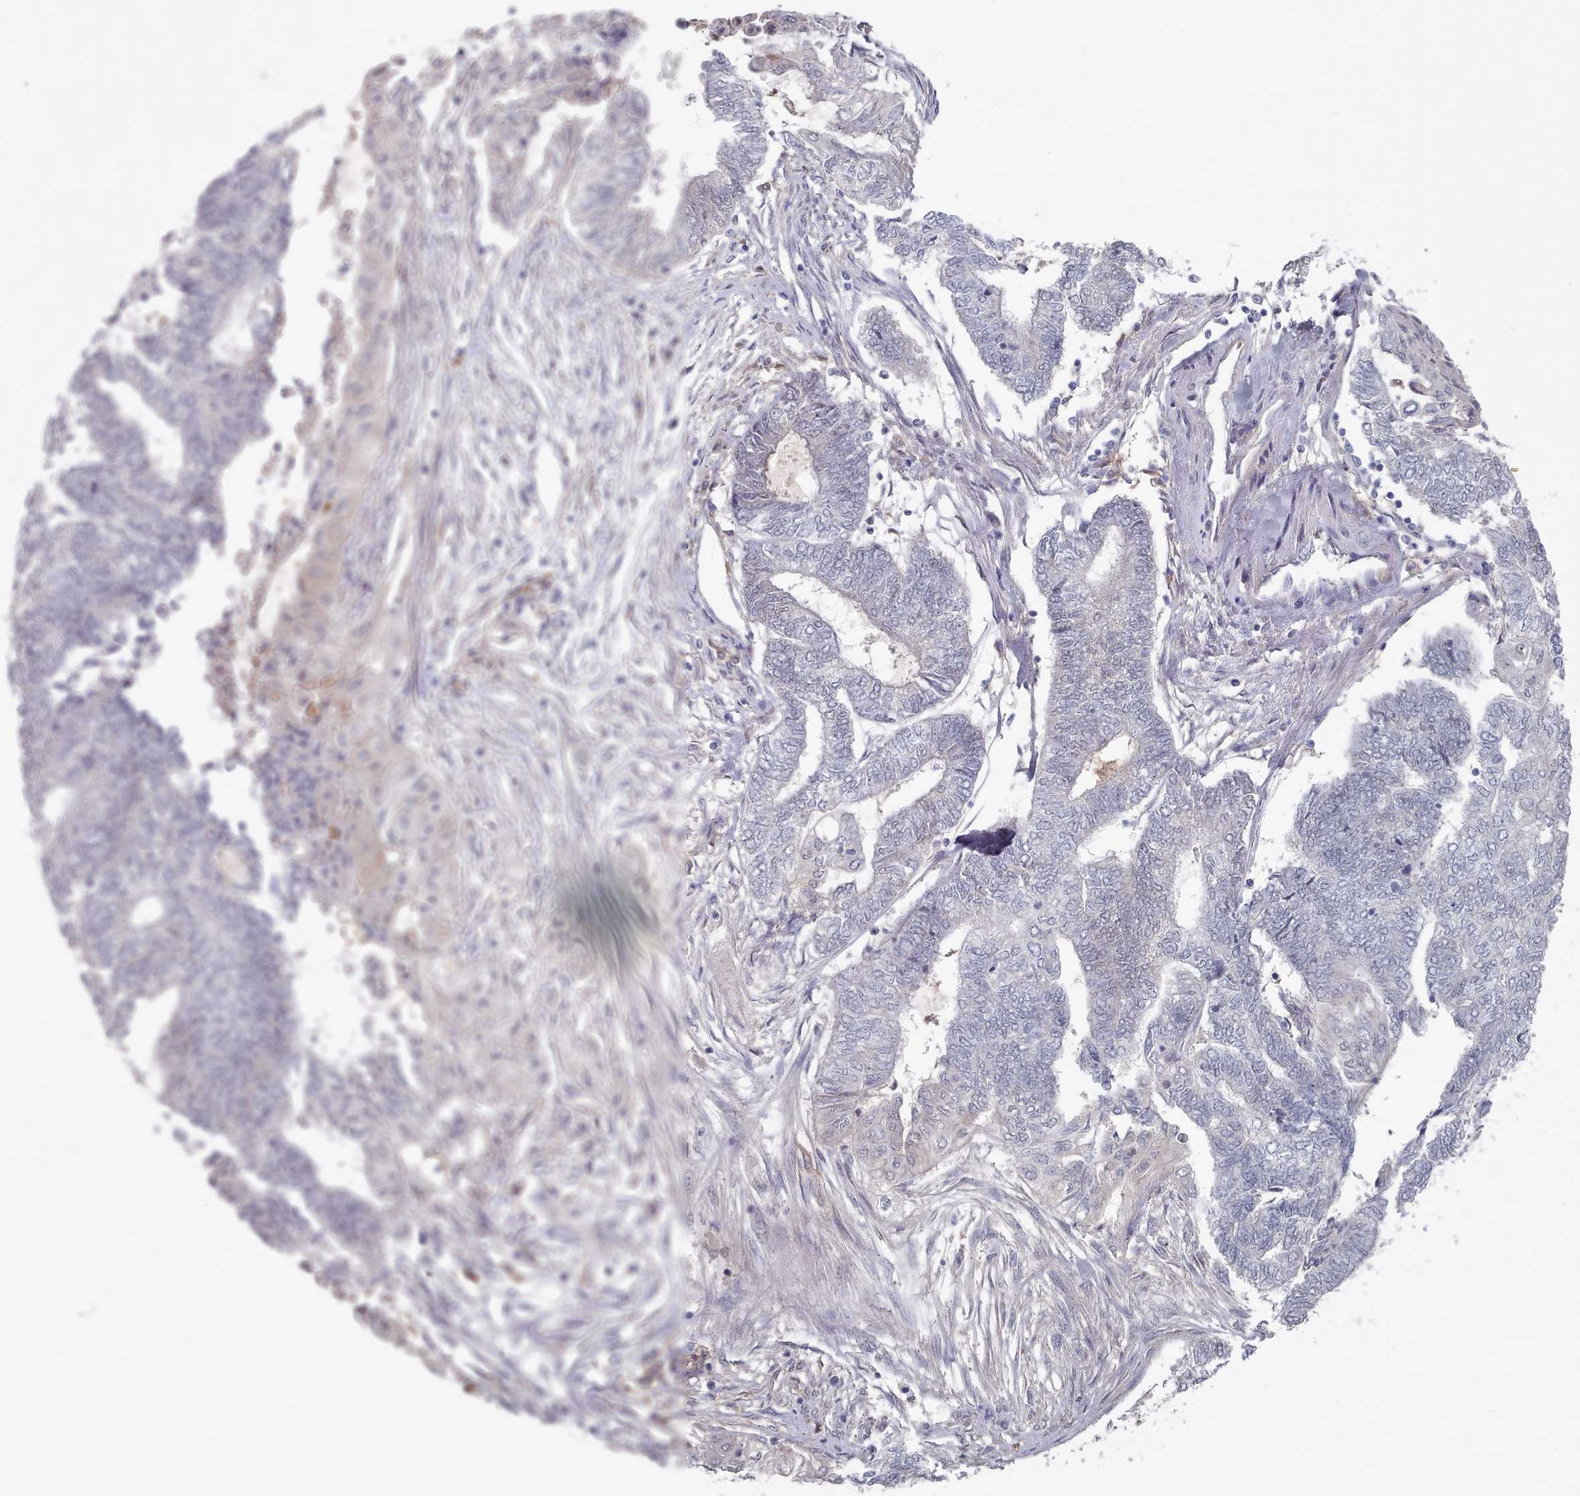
{"staining": {"intensity": "negative", "quantity": "none", "location": "none"}, "tissue": "endometrial cancer", "cell_type": "Tumor cells", "image_type": "cancer", "snomed": [{"axis": "morphology", "description": "Adenocarcinoma, NOS"}, {"axis": "topography", "description": "Uterus"}, {"axis": "topography", "description": "Endometrium"}], "caption": "A micrograph of endometrial cancer (adenocarcinoma) stained for a protein reveals no brown staining in tumor cells.", "gene": "COL8A2", "patient": {"sex": "female", "age": 70}}